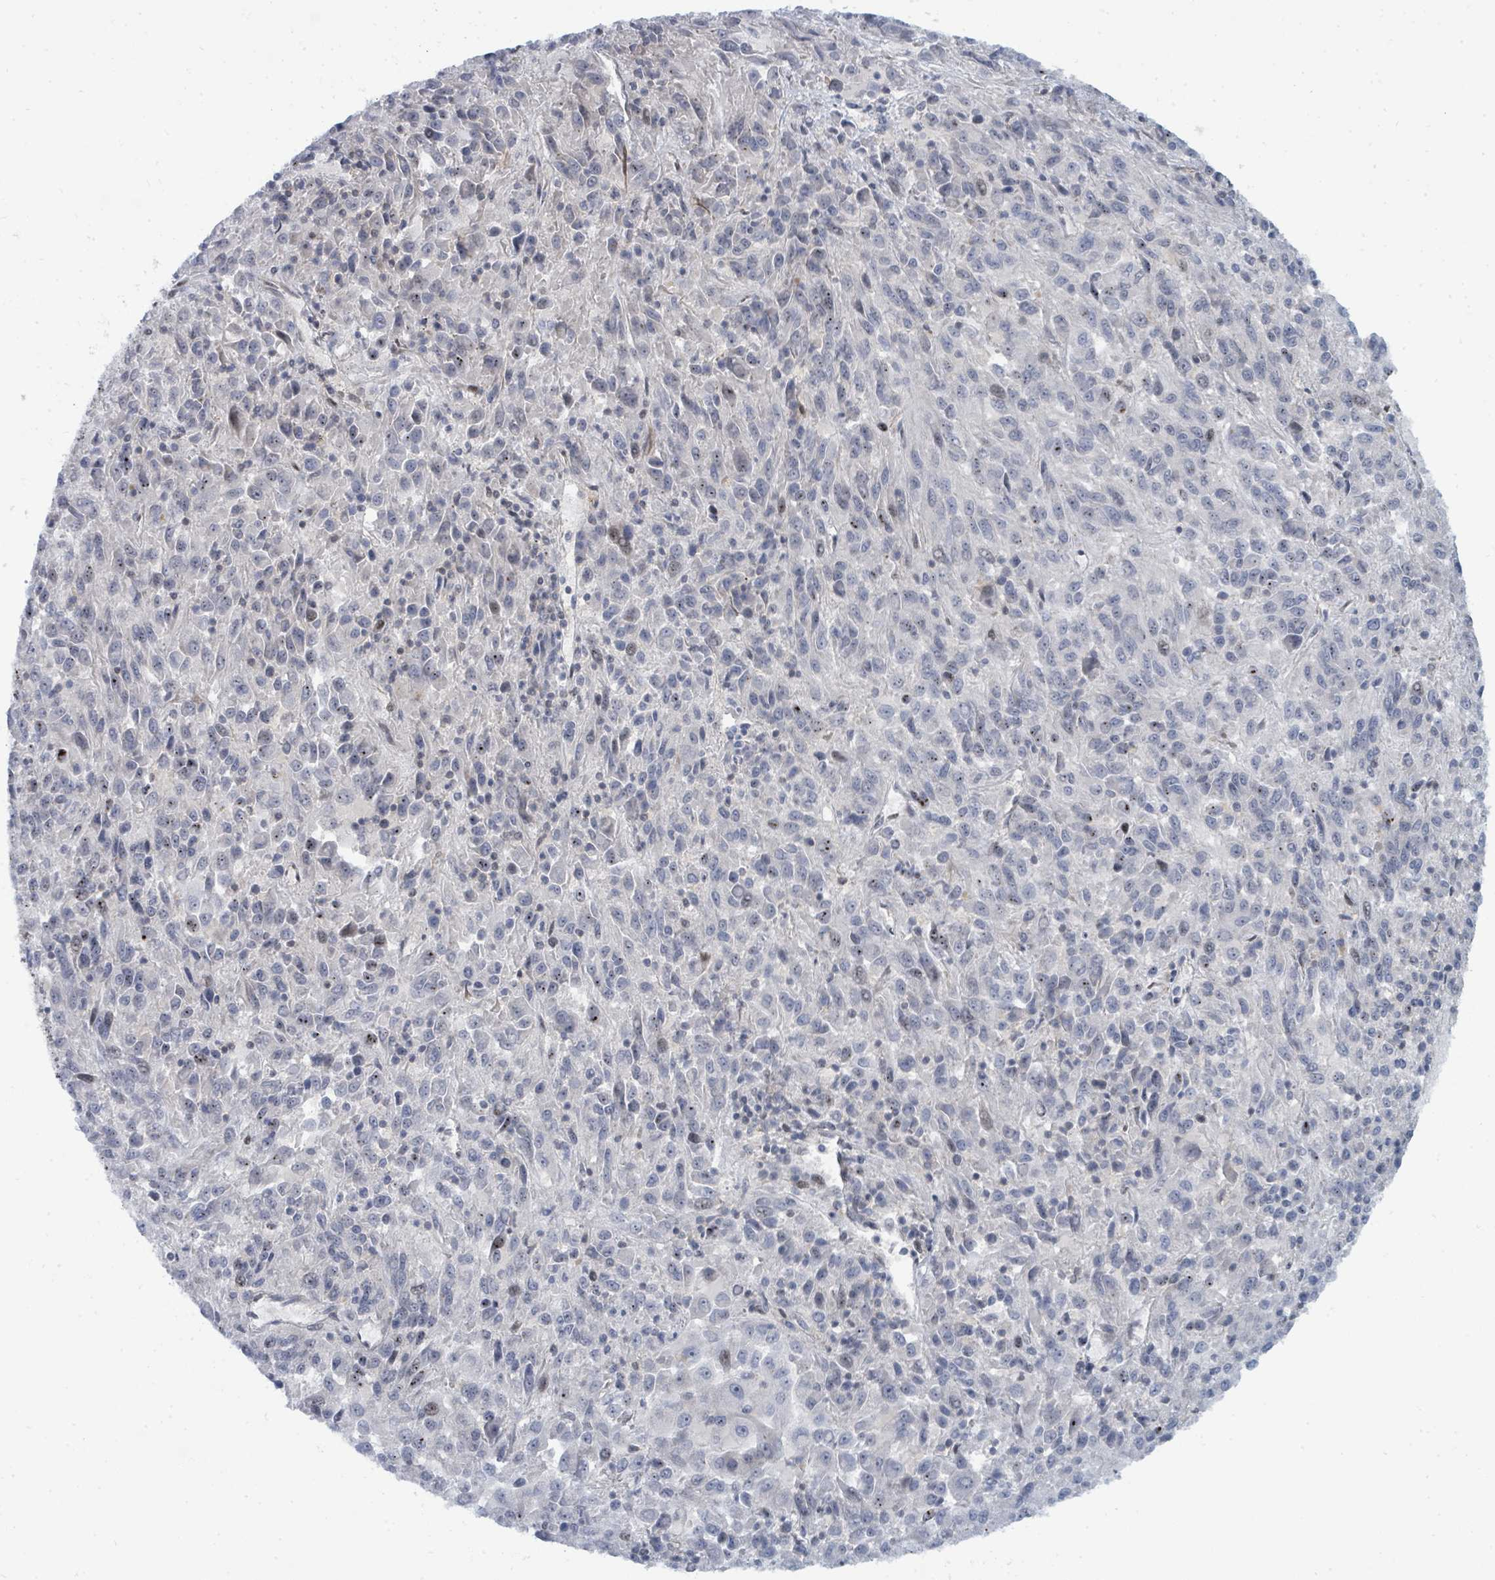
{"staining": {"intensity": "weak", "quantity": "<25%", "location": "nuclear"}, "tissue": "melanoma", "cell_type": "Tumor cells", "image_type": "cancer", "snomed": [{"axis": "morphology", "description": "Malignant melanoma, Metastatic site"}, {"axis": "topography", "description": "Lung"}], "caption": "Malignant melanoma (metastatic site) stained for a protein using IHC demonstrates no expression tumor cells.", "gene": "SUMO4", "patient": {"sex": "male", "age": 64}}